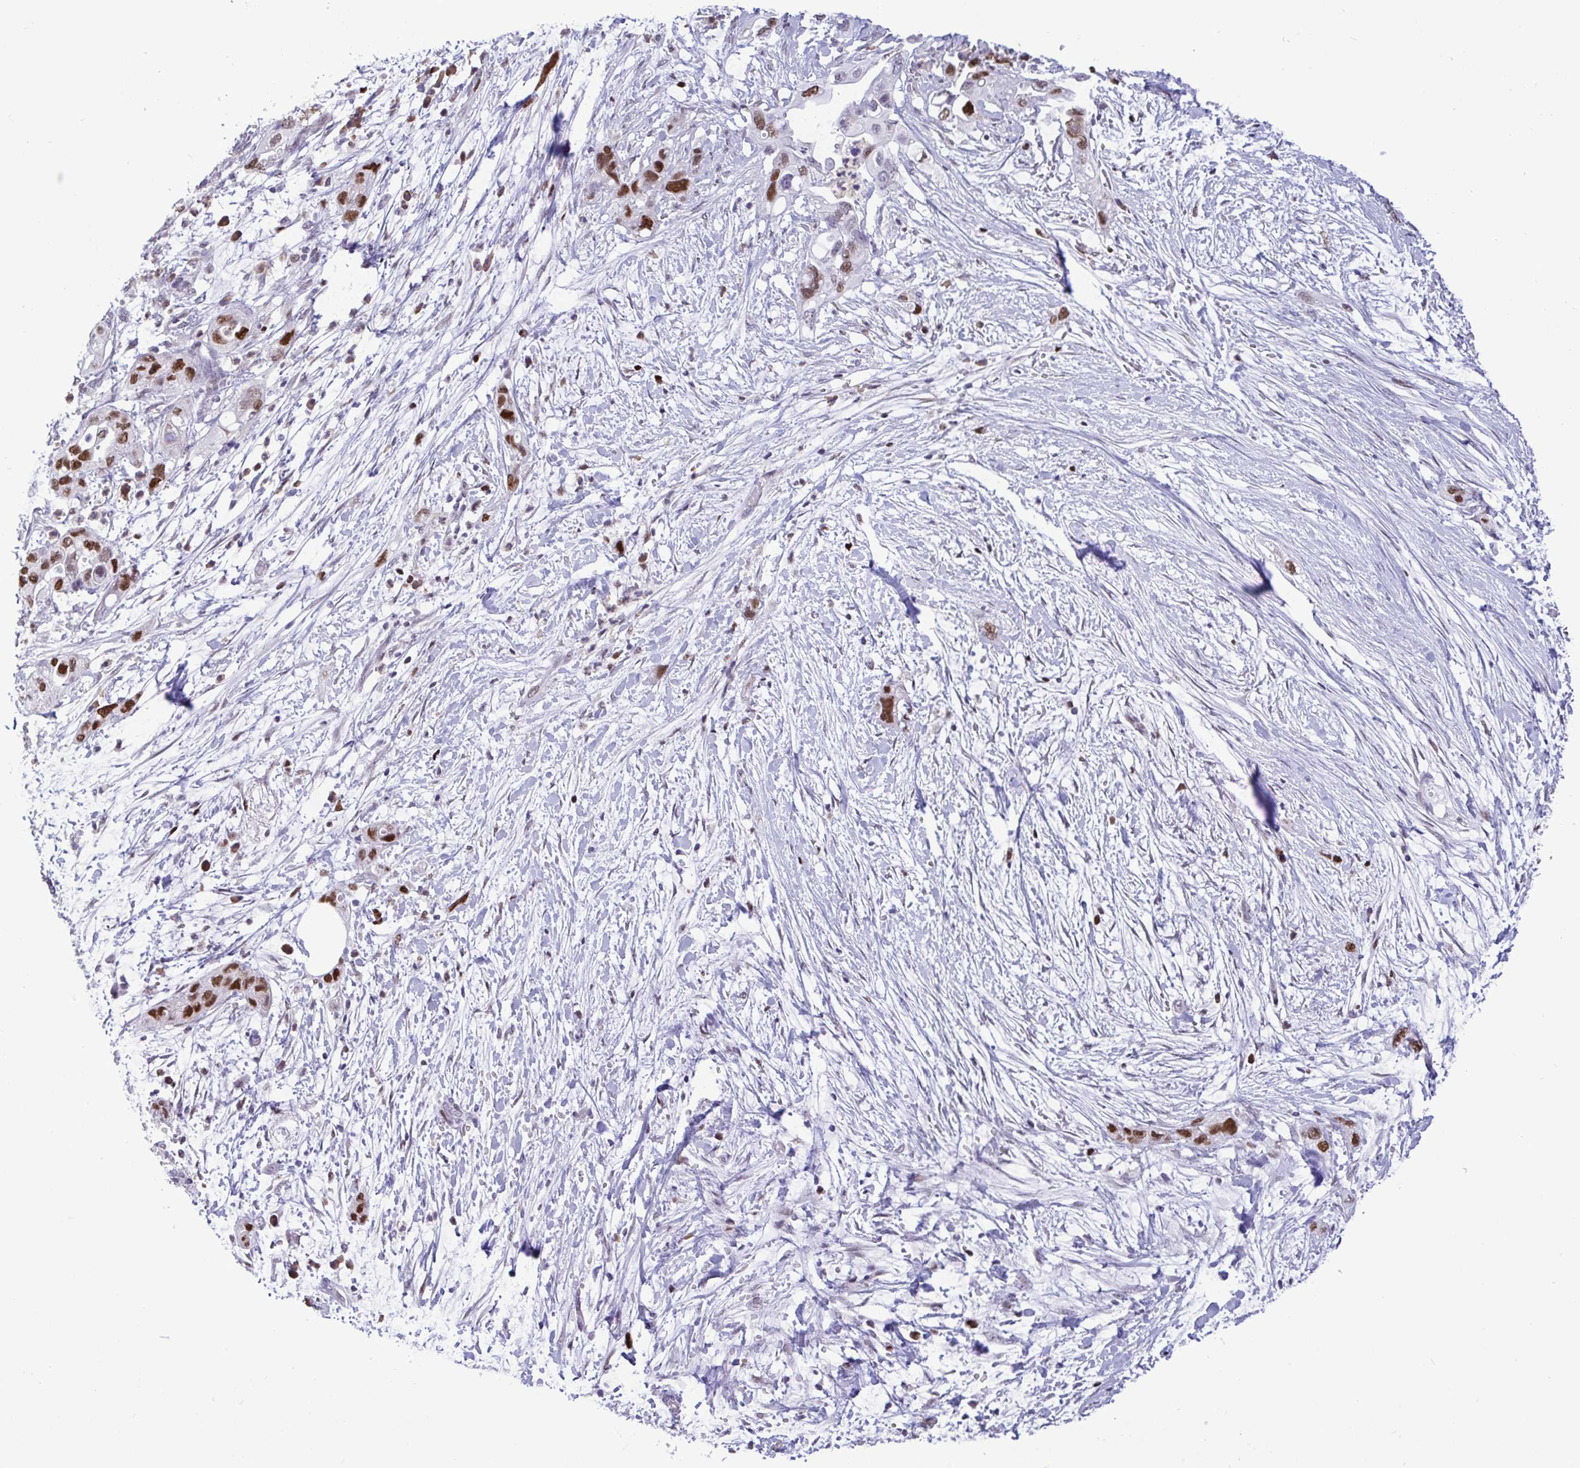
{"staining": {"intensity": "strong", "quantity": ">75%", "location": "nuclear"}, "tissue": "pancreatic cancer", "cell_type": "Tumor cells", "image_type": "cancer", "snomed": [{"axis": "morphology", "description": "Adenocarcinoma, NOS"}, {"axis": "topography", "description": "Pancreas"}], "caption": "Protein expression analysis of pancreatic cancer (adenocarcinoma) displays strong nuclear positivity in approximately >75% of tumor cells. (Stains: DAB in brown, nuclei in blue, Microscopy: brightfield microscopy at high magnification).", "gene": "C1QL2", "patient": {"sex": "female", "age": 72}}